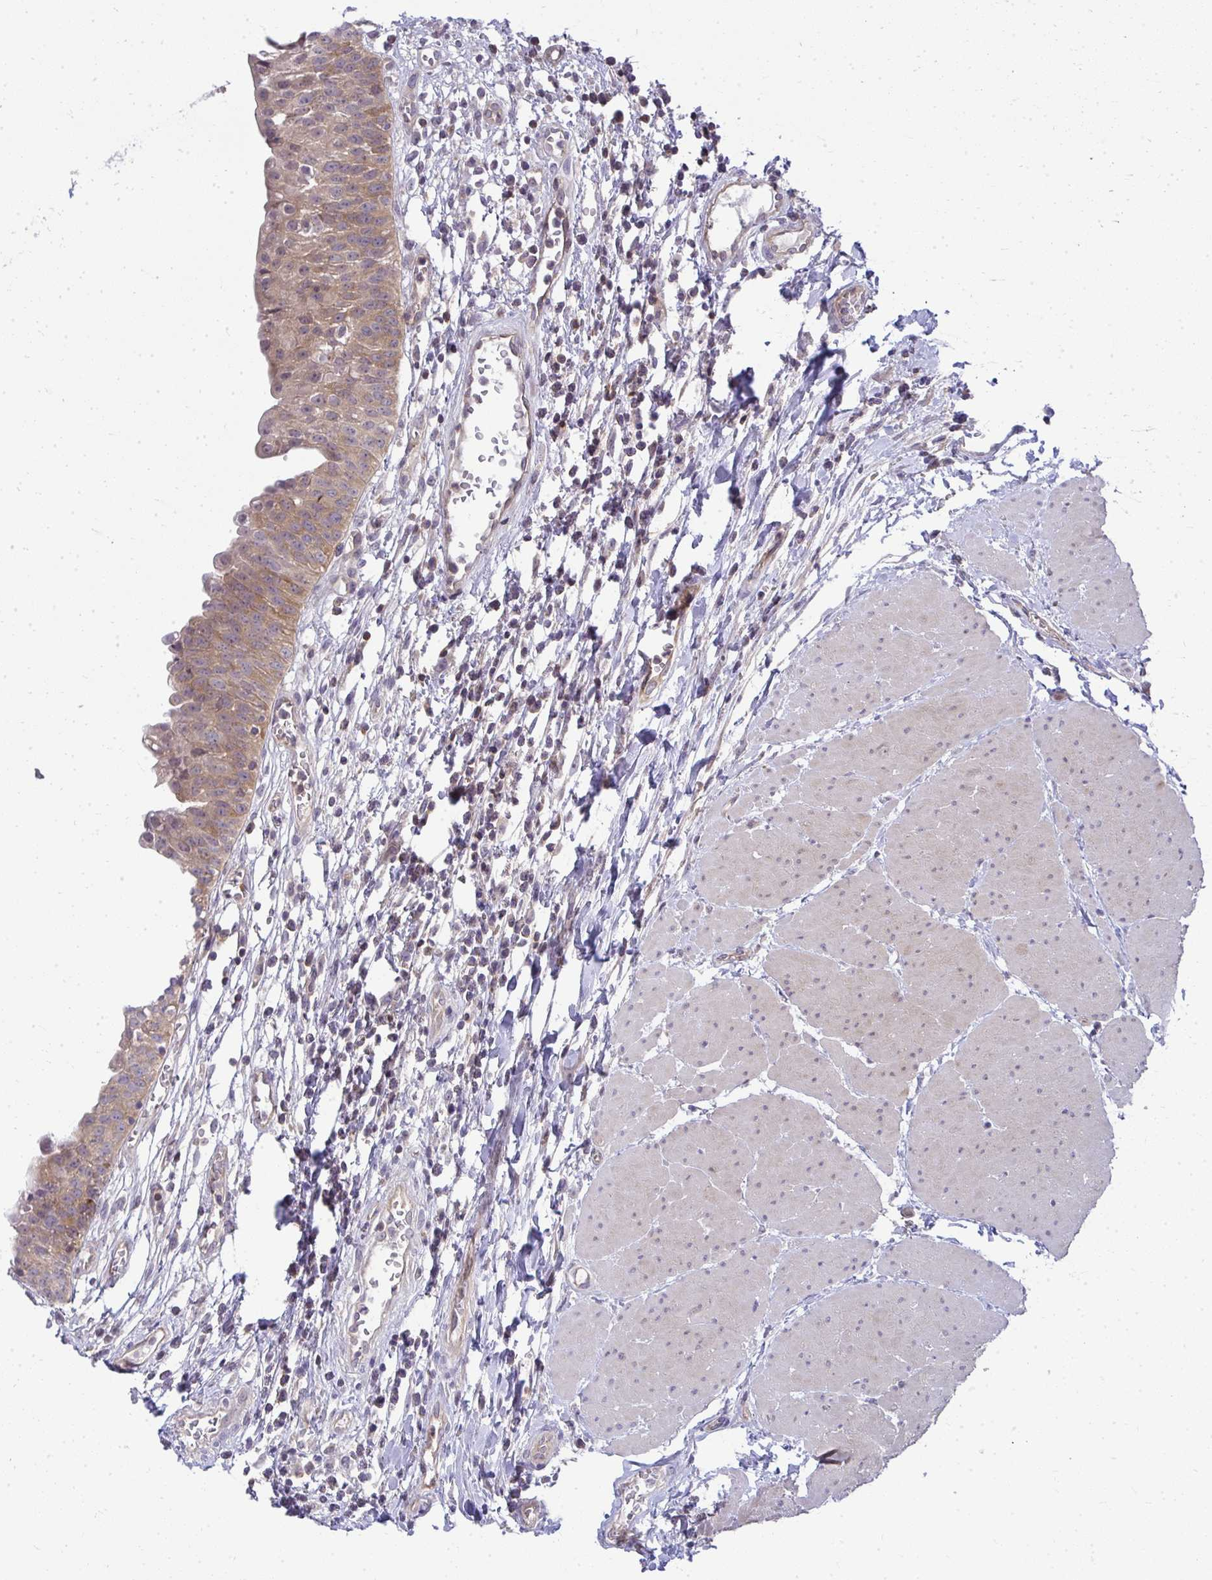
{"staining": {"intensity": "moderate", "quantity": ">75%", "location": "cytoplasmic/membranous"}, "tissue": "urinary bladder", "cell_type": "Urothelial cells", "image_type": "normal", "snomed": [{"axis": "morphology", "description": "Normal tissue, NOS"}, {"axis": "topography", "description": "Urinary bladder"}], "caption": "Immunohistochemistry (IHC) staining of benign urinary bladder, which shows medium levels of moderate cytoplasmic/membranous staining in approximately >75% of urothelial cells indicating moderate cytoplasmic/membranous protein expression. The staining was performed using DAB (3,3'-diaminobenzidine) (brown) for protein detection and nuclei were counterstained in hematoxylin (blue).", "gene": "HDHD2", "patient": {"sex": "male", "age": 64}}